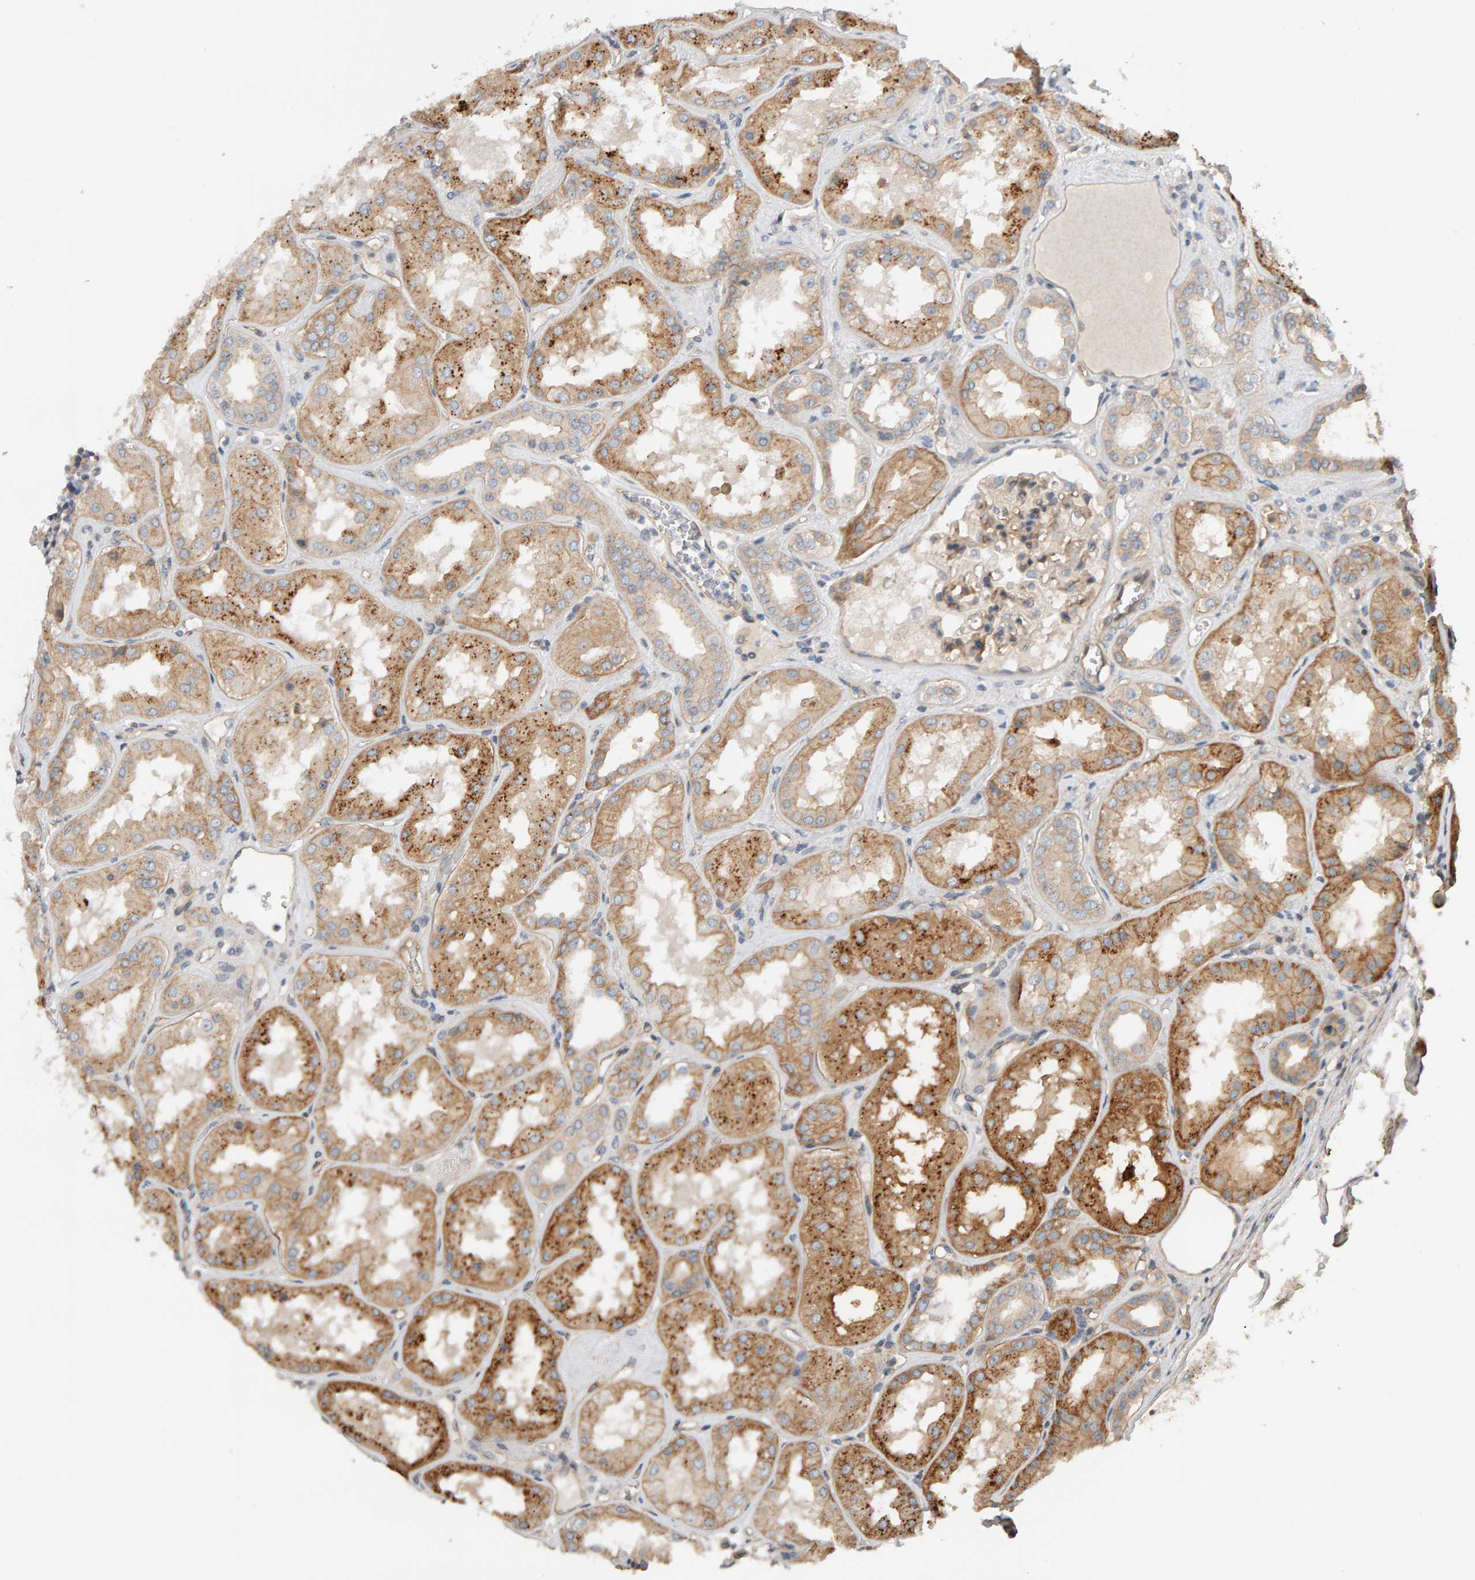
{"staining": {"intensity": "weak", "quantity": ">75%", "location": "cytoplasmic/membranous"}, "tissue": "kidney", "cell_type": "Cells in glomeruli", "image_type": "normal", "snomed": [{"axis": "morphology", "description": "Normal tissue, NOS"}, {"axis": "topography", "description": "Kidney"}], "caption": "IHC (DAB (3,3'-diaminobenzidine)) staining of benign kidney exhibits weak cytoplasmic/membranous protein positivity in about >75% of cells in glomeruli. (IHC, brightfield microscopy, high magnification).", "gene": "PPP1R16A", "patient": {"sex": "female", "age": 56}}